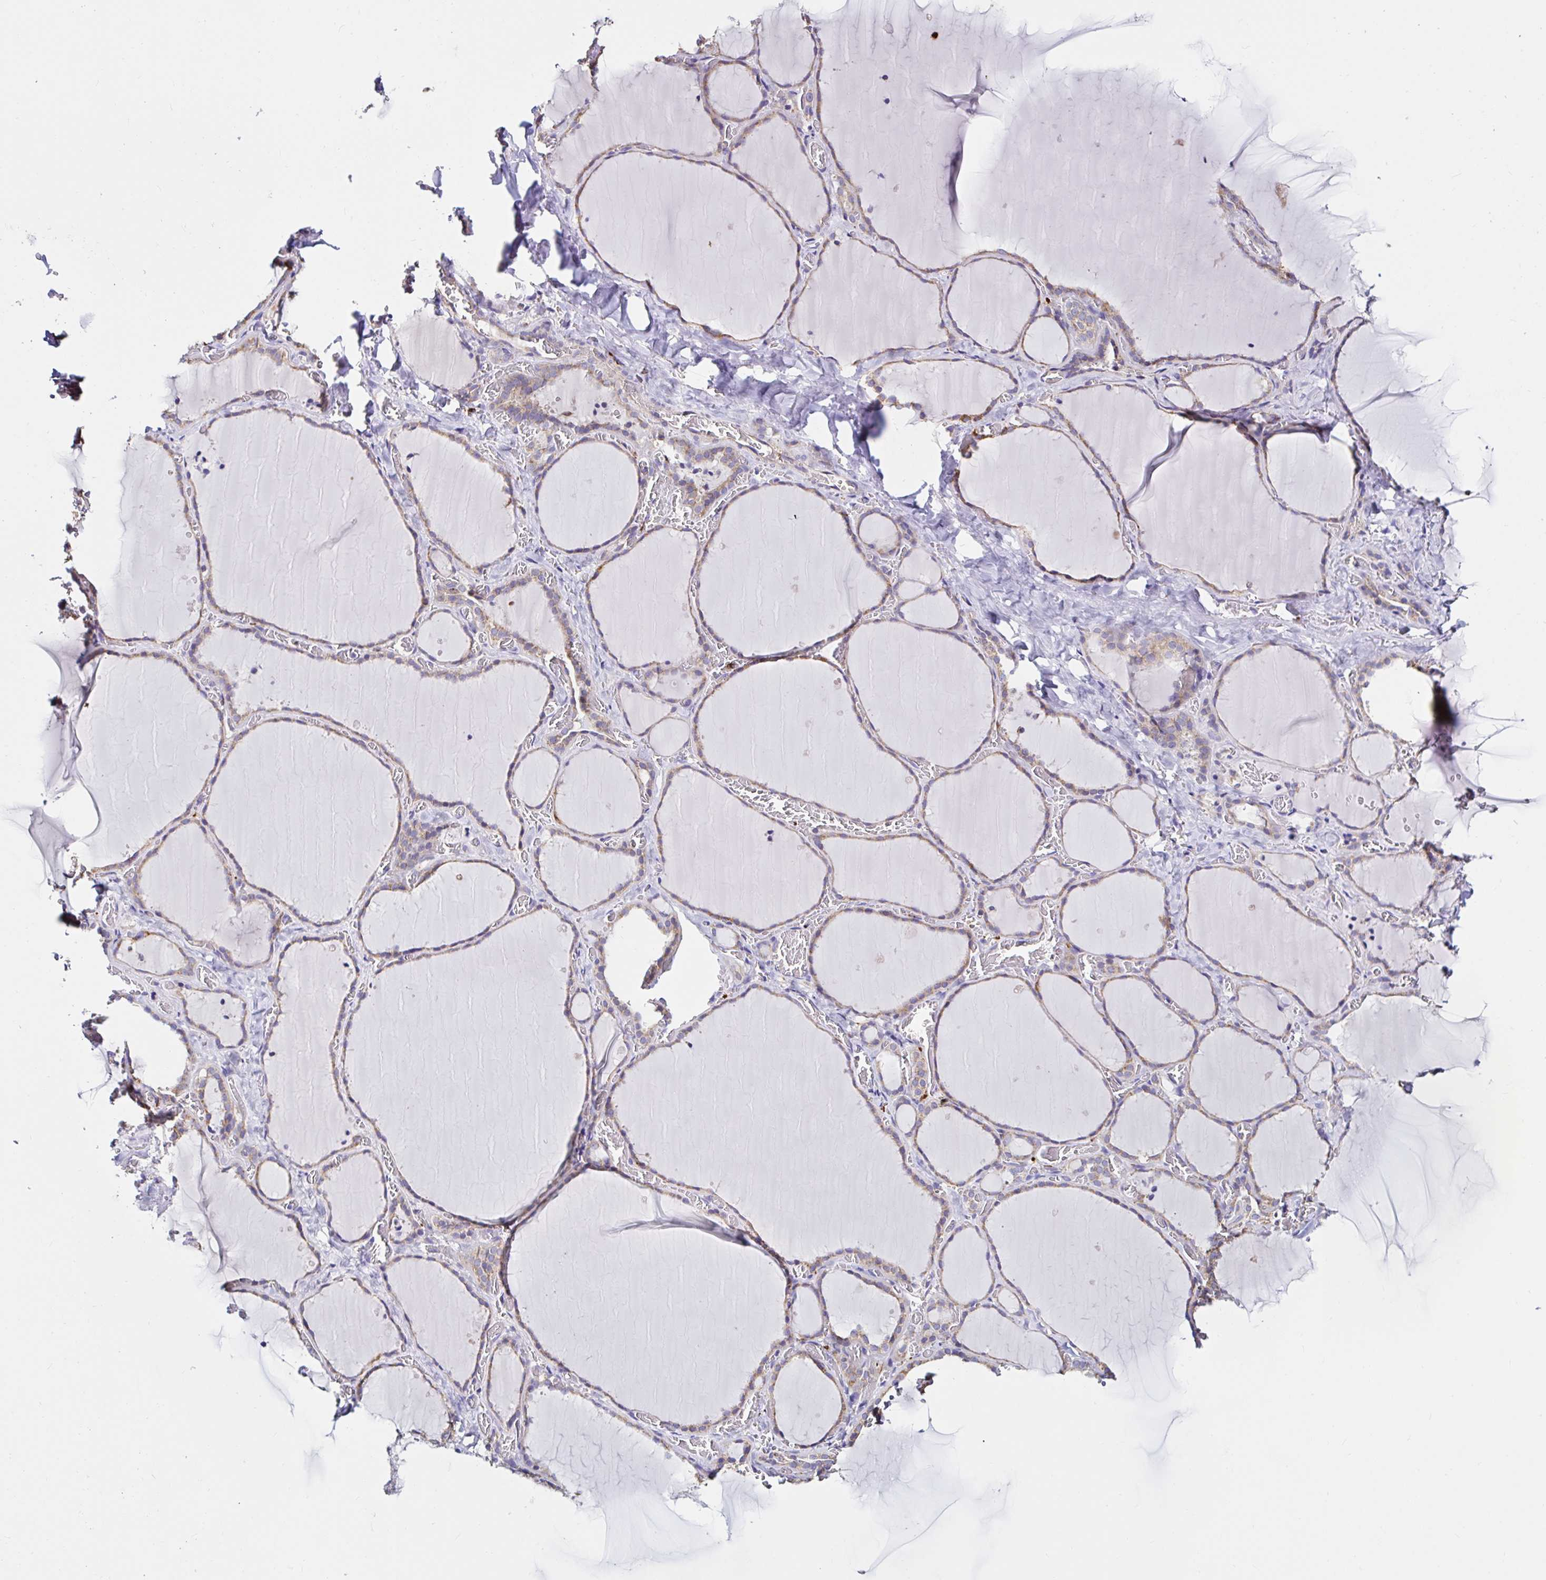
{"staining": {"intensity": "moderate", "quantity": "25%-75%", "location": "cytoplasmic/membranous"}, "tissue": "thyroid gland", "cell_type": "Glandular cells", "image_type": "normal", "snomed": [{"axis": "morphology", "description": "Normal tissue, NOS"}, {"axis": "topography", "description": "Thyroid gland"}], "caption": "Protein analysis of normal thyroid gland displays moderate cytoplasmic/membranous staining in approximately 25%-75% of glandular cells.", "gene": "MSR1", "patient": {"sex": "female", "age": 36}}